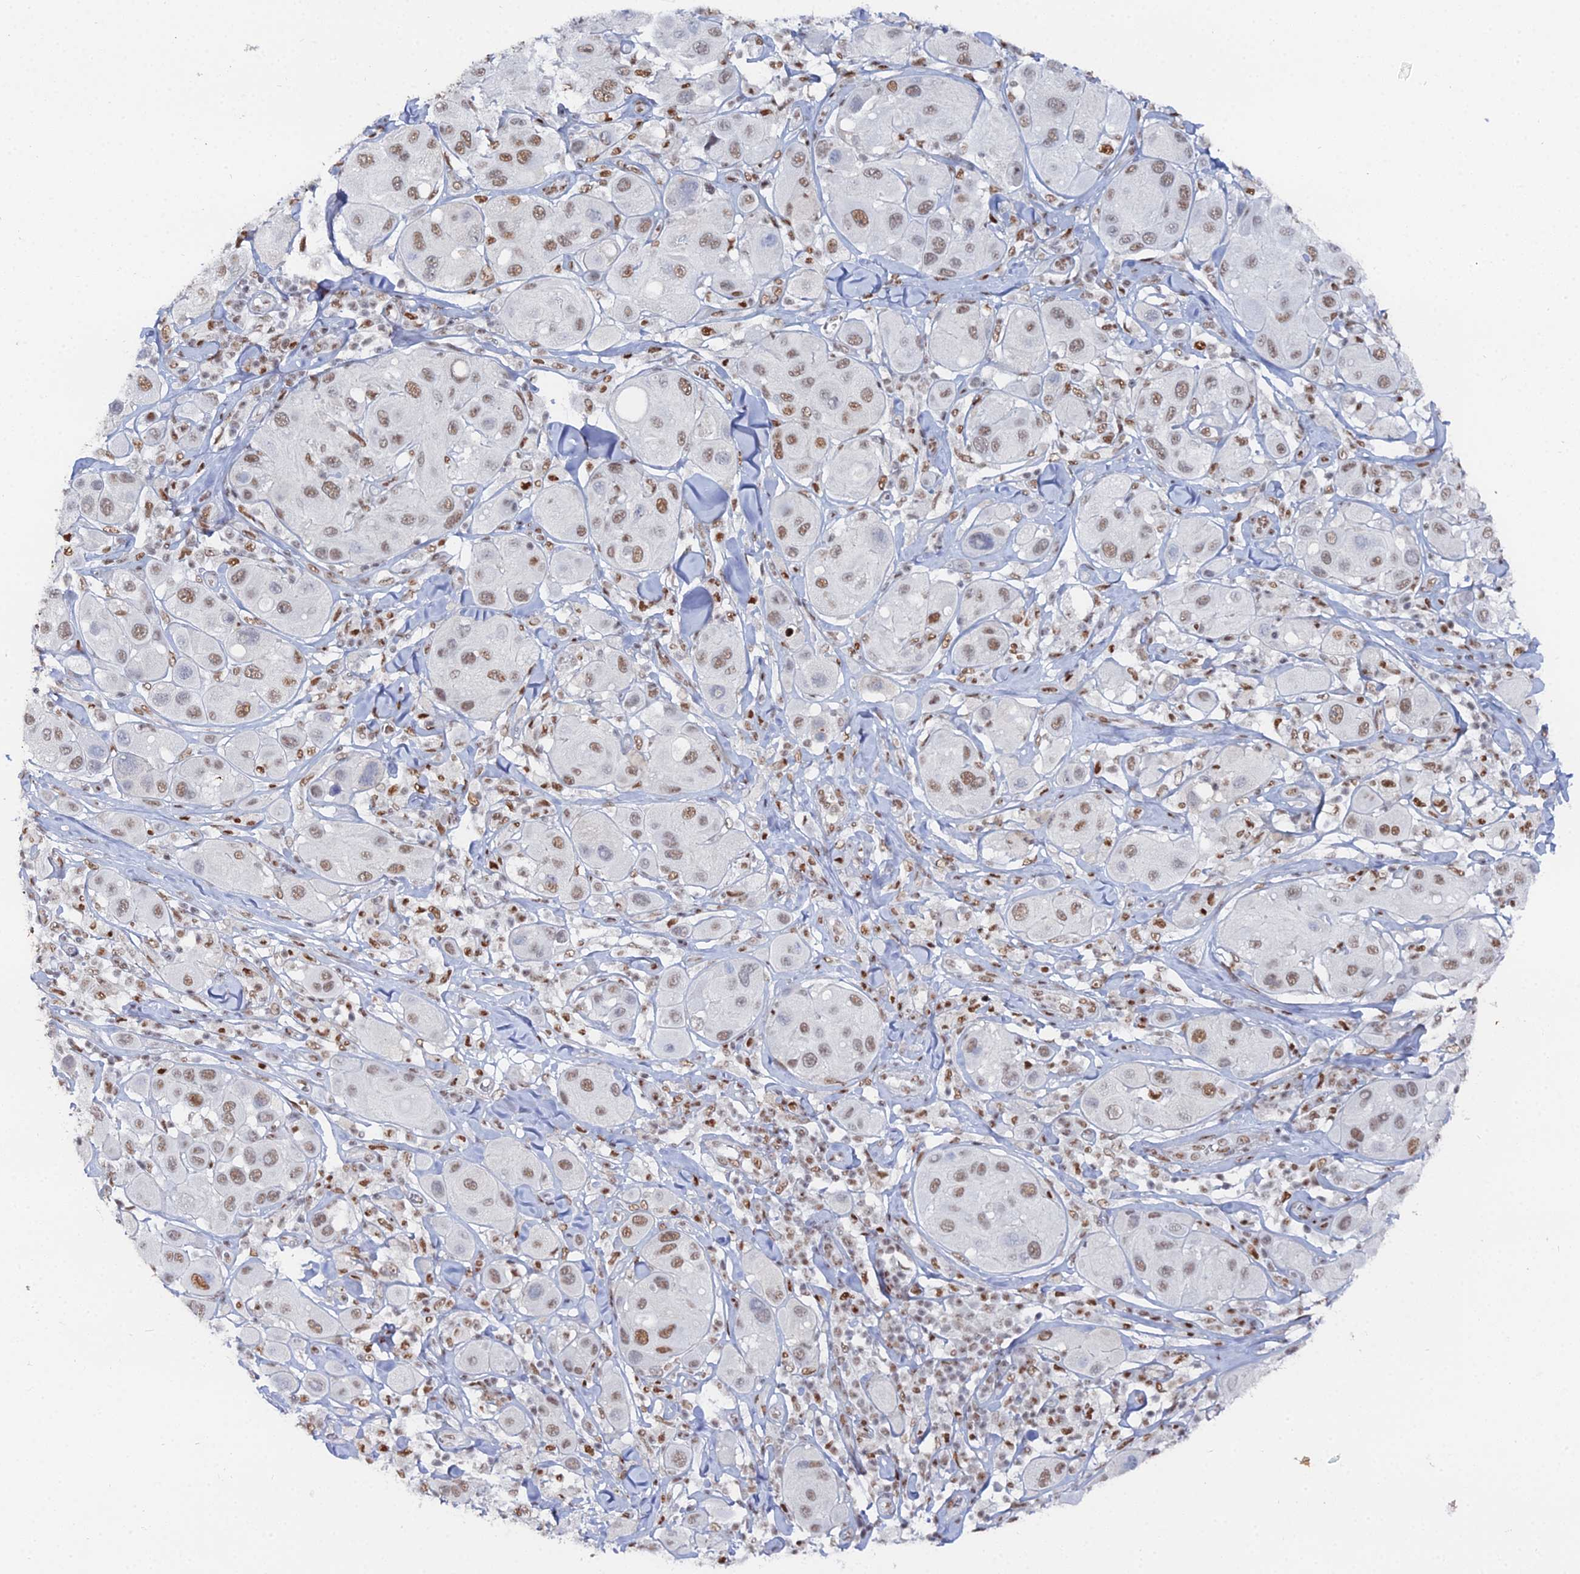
{"staining": {"intensity": "moderate", "quantity": ">75%", "location": "nuclear"}, "tissue": "melanoma", "cell_type": "Tumor cells", "image_type": "cancer", "snomed": [{"axis": "morphology", "description": "Malignant melanoma, Metastatic site"}, {"axis": "topography", "description": "Skin"}], "caption": "The image reveals immunohistochemical staining of malignant melanoma (metastatic site). There is moderate nuclear staining is appreciated in about >75% of tumor cells.", "gene": "GSC2", "patient": {"sex": "male", "age": 41}}